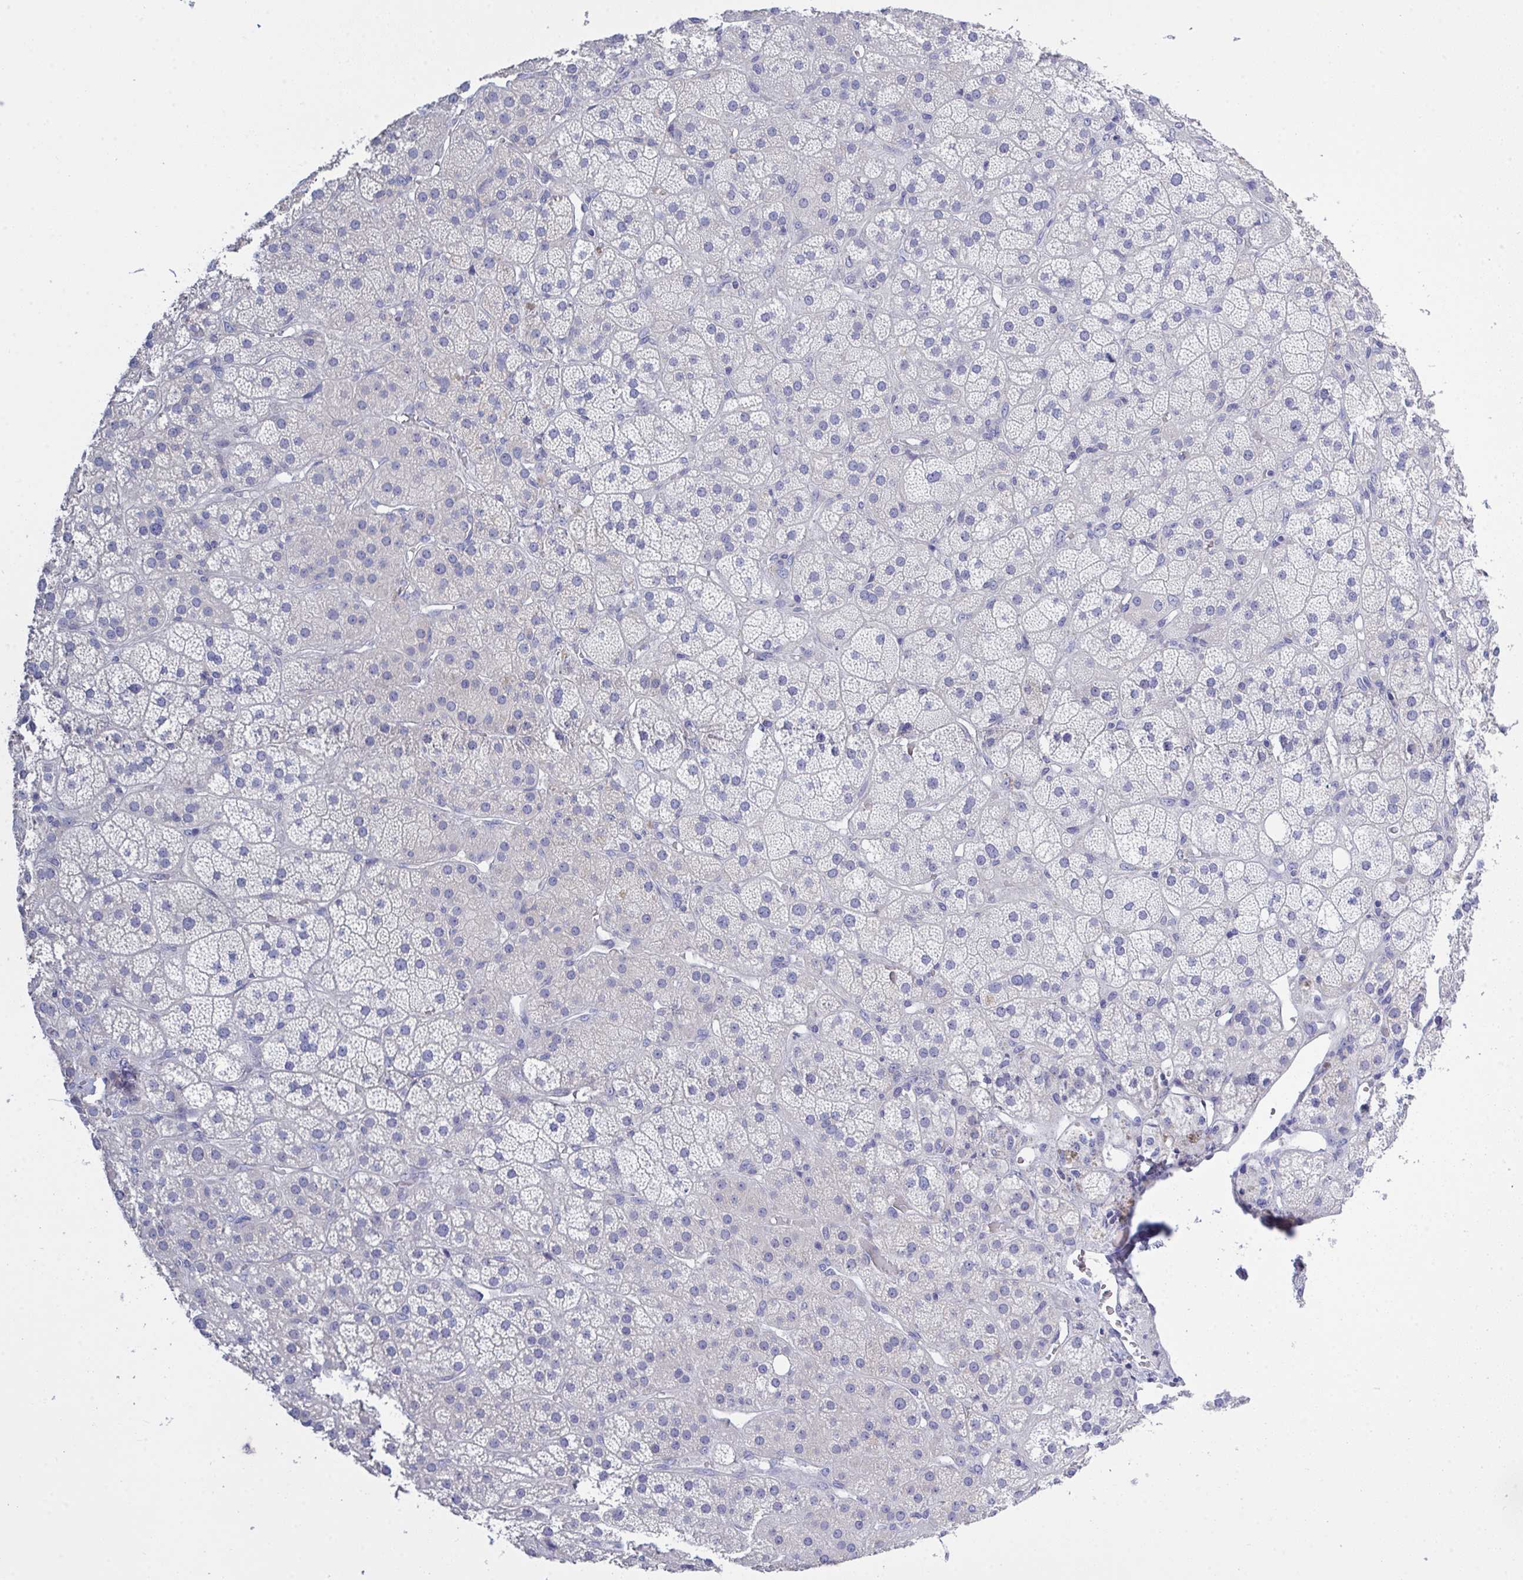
{"staining": {"intensity": "negative", "quantity": "none", "location": "none"}, "tissue": "adrenal gland", "cell_type": "Glandular cells", "image_type": "normal", "snomed": [{"axis": "morphology", "description": "Normal tissue, NOS"}, {"axis": "topography", "description": "Adrenal gland"}], "caption": "The micrograph exhibits no significant staining in glandular cells of adrenal gland. (Brightfield microscopy of DAB immunohistochemistry at high magnification).", "gene": "LRRC58", "patient": {"sex": "male", "age": 57}}